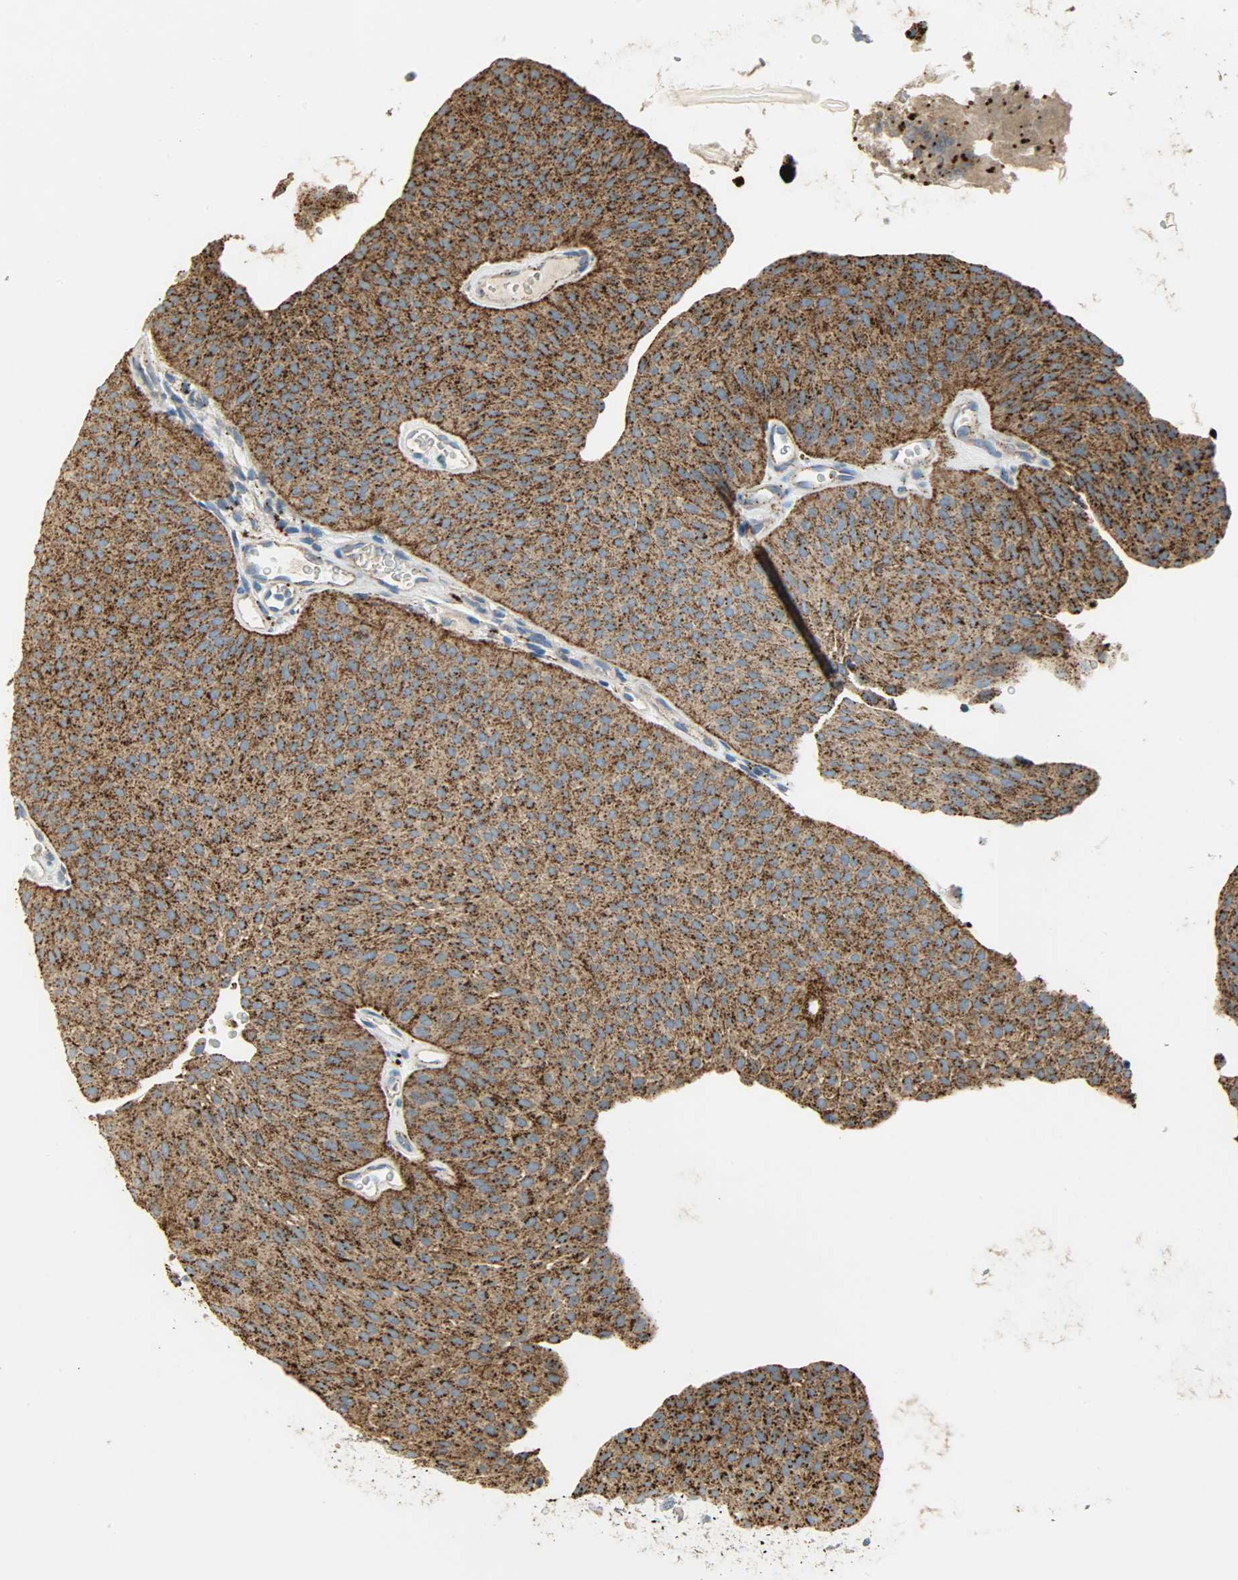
{"staining": {"intensity": "strong", "quantity": ">75%", "location": "cytoplasmic/membranous"}, "tissue": "urothelial cancer", "cell_type": "Tumor cells", "image_type": "cancer", "snomed": [{"axis": "morphology", "description": "Urothelial carcinoma, Low grade"}, {"axis": "topography", "description": "Urinary bladder"}], "caption": "Urothelial cancer stained for a protein (brown) reveals strong cytoplasmic/membranous positive positivity in approximately >75% of tumor cells.", "gene": "ASAH1", "patient": {"sex": "female", "age": 60}}